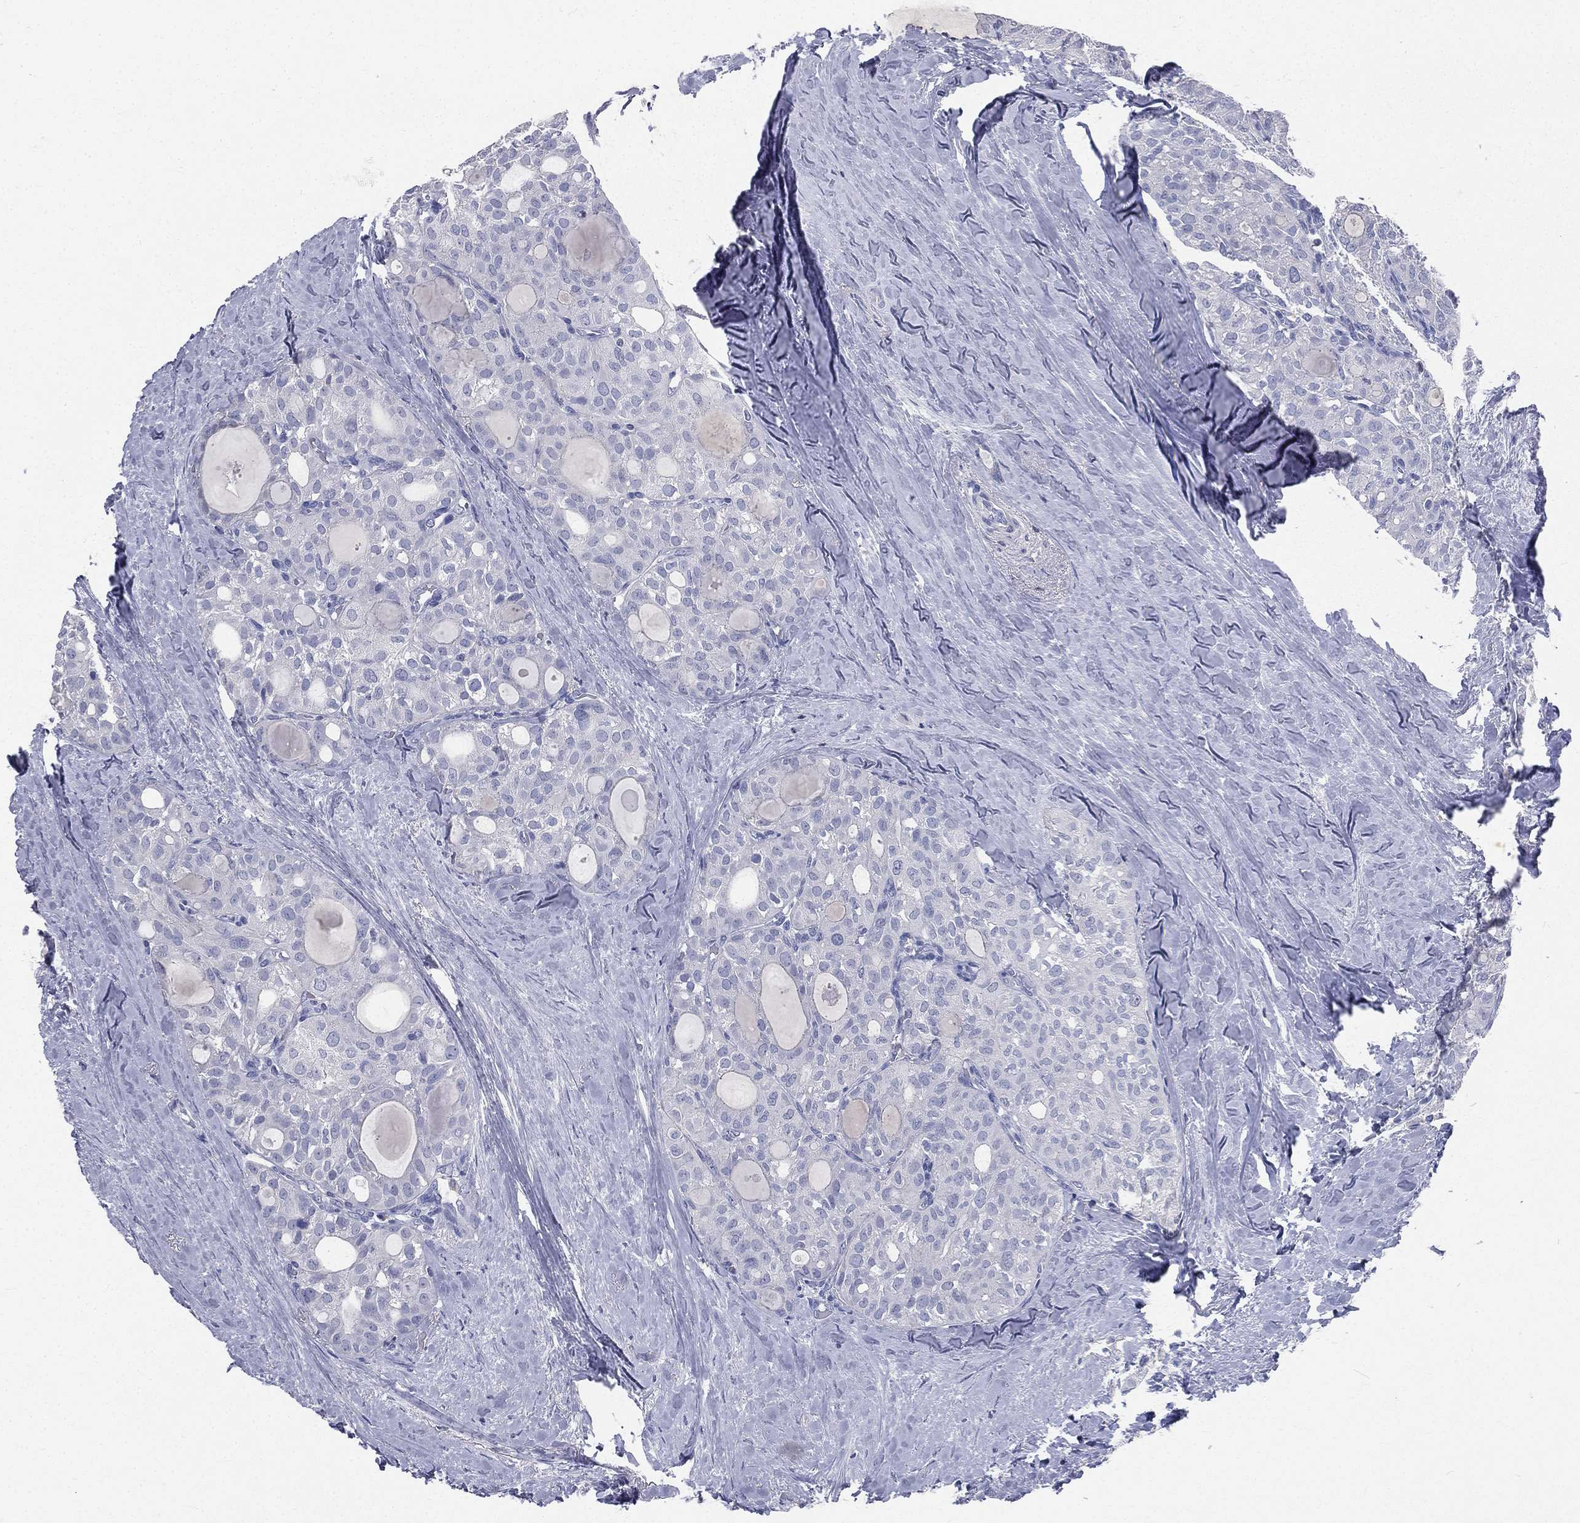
{"staining": {"intensity": "negative", "quantity": "none", "location": "none"}, "tissue": "thyroid cancer", "cell_type": "Tumor cells", "image_type": "cancer", "snomed": [{"axis": "morphology", "description": "Follicular adenoma carcinoma, NOS"}, {"axis": "topography", "description": "Thyroid gland"}], "caption": "This is an IHC photomicrograph of human follicular adenoma carcinoma (thyroid). There is no positivity in tumor cells.", "gene": "CD3D", "patient": {"sex": "male", "age": 75}}